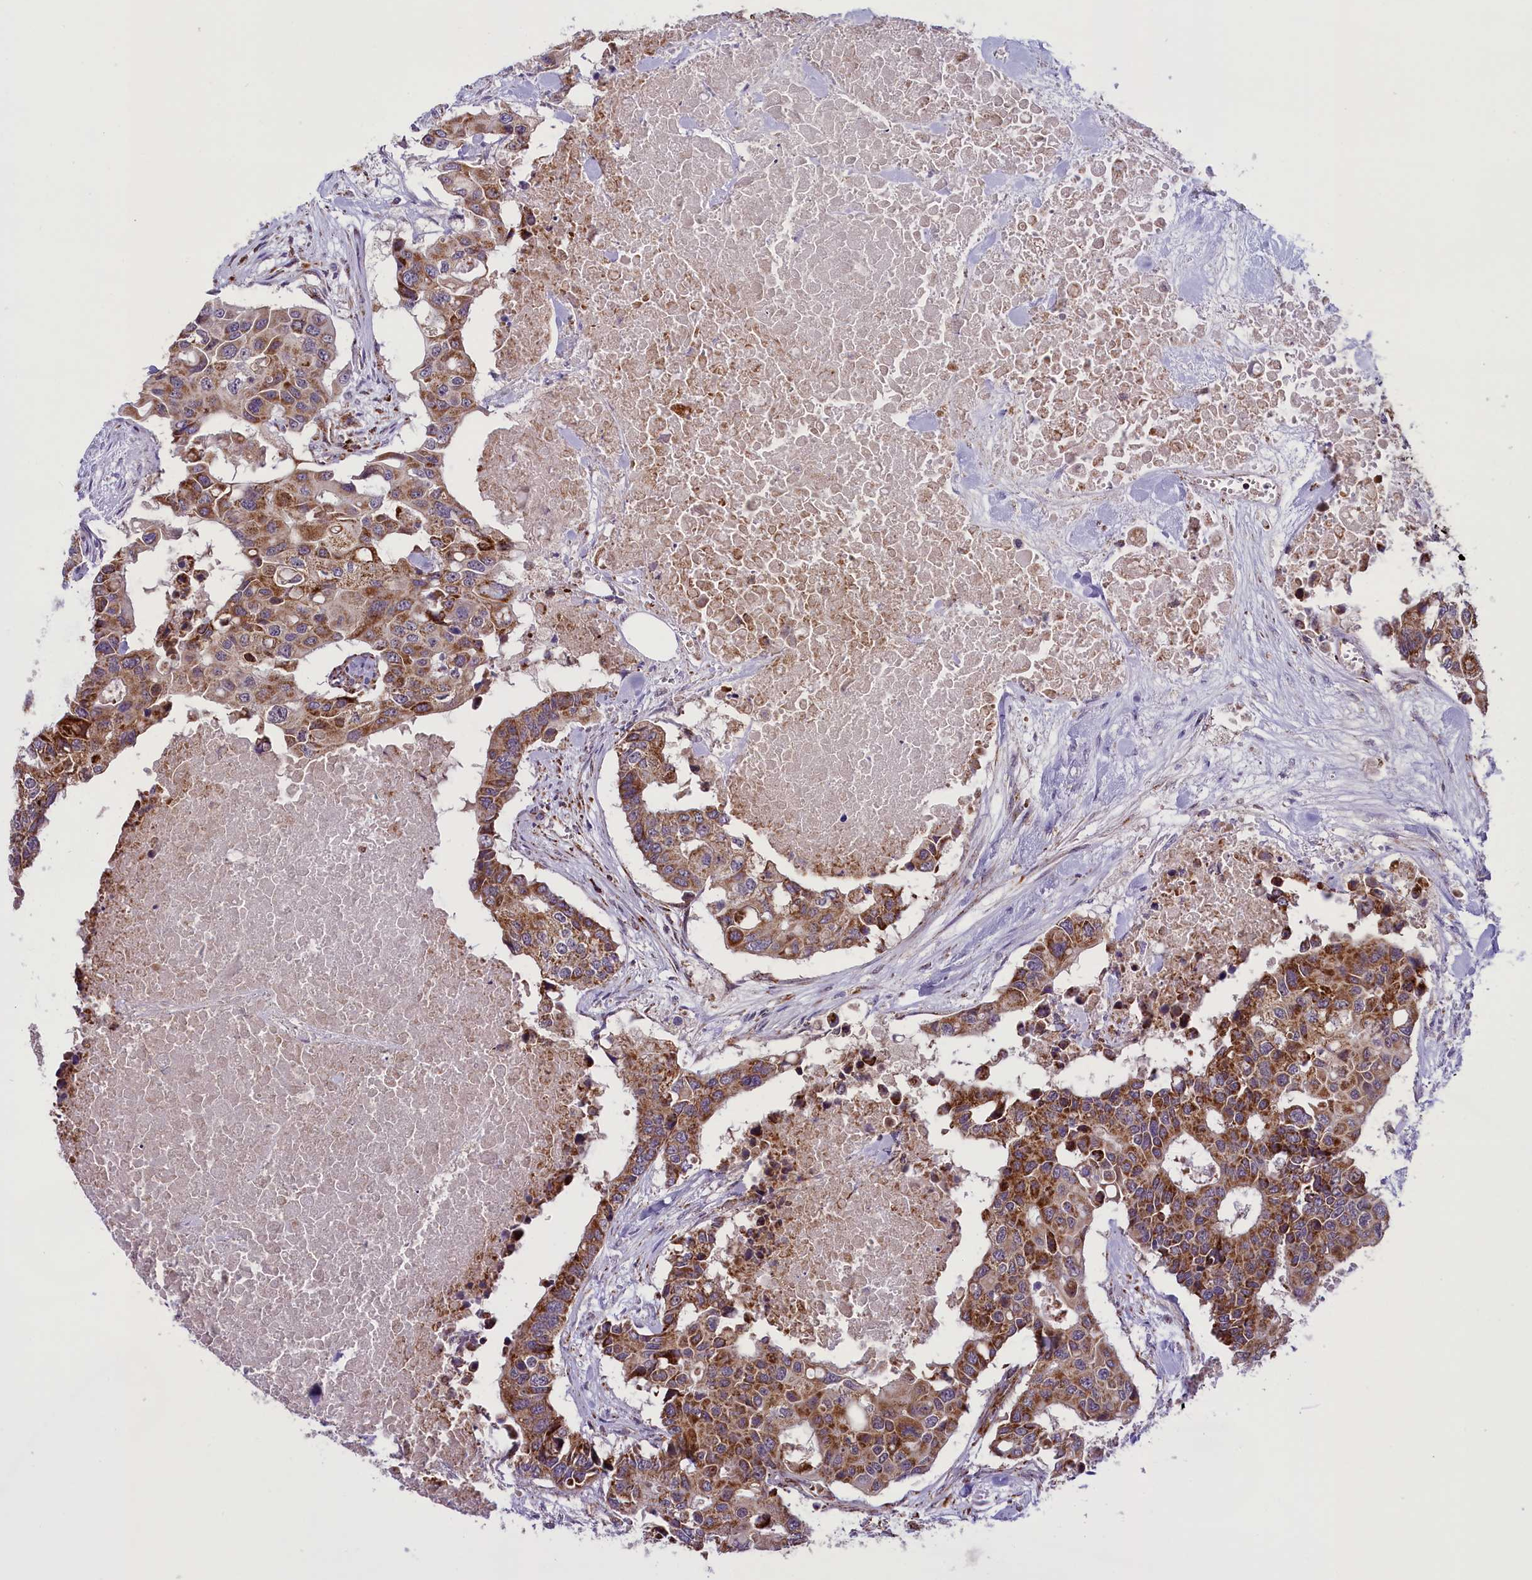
{"staining": {"intensity": "moderate", "quantity": "25%-75%", "location": "cytoplasmic/membranous"}, "tissue": "colorectal cancer", "cell_type": "Tumor cells", "image_type": "cancer", "snomed": [{"axis": "morphology", "description": "Adenocarcinoma, NOS"}, {"axis": "topography", "description": "Colon"}], "caption": "Immunohistochemistry (DAB (3,3'-diaminobenzidine)) staining of human adenocarcinoma (colorectal) demonstrates moderate cytoplasmic/membranous protein positivity in approximately 25%-75% of tumor cells. (Brightfield microscopy of DAB IHC at high magnification).", "gene": "NDUFS5", "patient": {"sex": "male", "age": 77}}